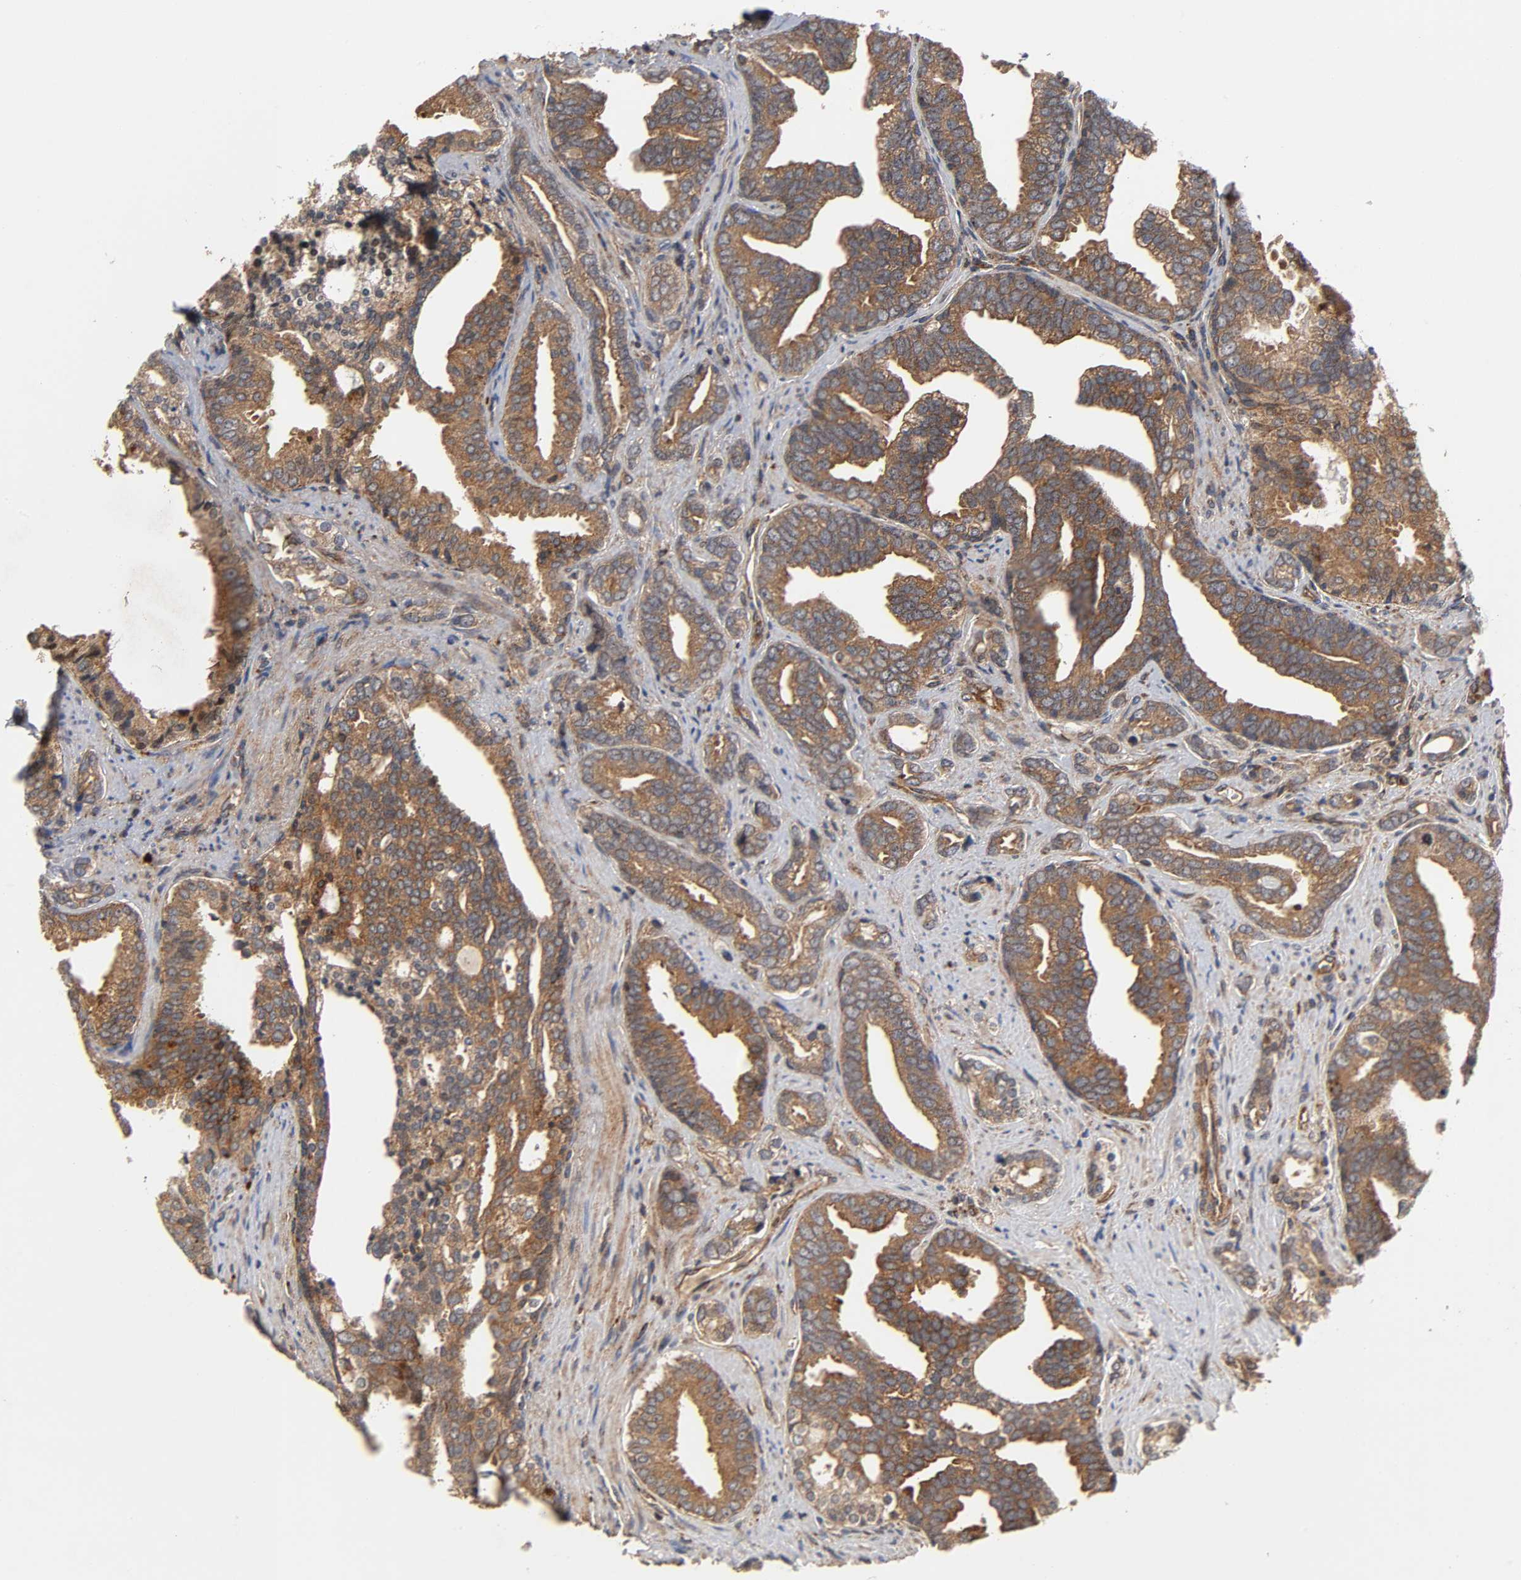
{"staining": {"intensity": "strong", "quantity": ">75%", "location": "cytoplasmic/membranous"}, "tissue": "prostate cancer", "cell_type": "Tumor cells", "image_type": "cancer", "snomed": [{"axis": "morphology", "description": "Adenocarcinoma, High grade"}, {"axis": "topography", "description": "Prostate"}], "caption": "Immunohistochemical staining of prostate adenocarcinoma (high-grade) shows high levels of strong cytoplasmic/membranous expression in about >75% of tumor cells.", "gene": "IKBKB", "patient": {"sex": "male", "age": 67}}